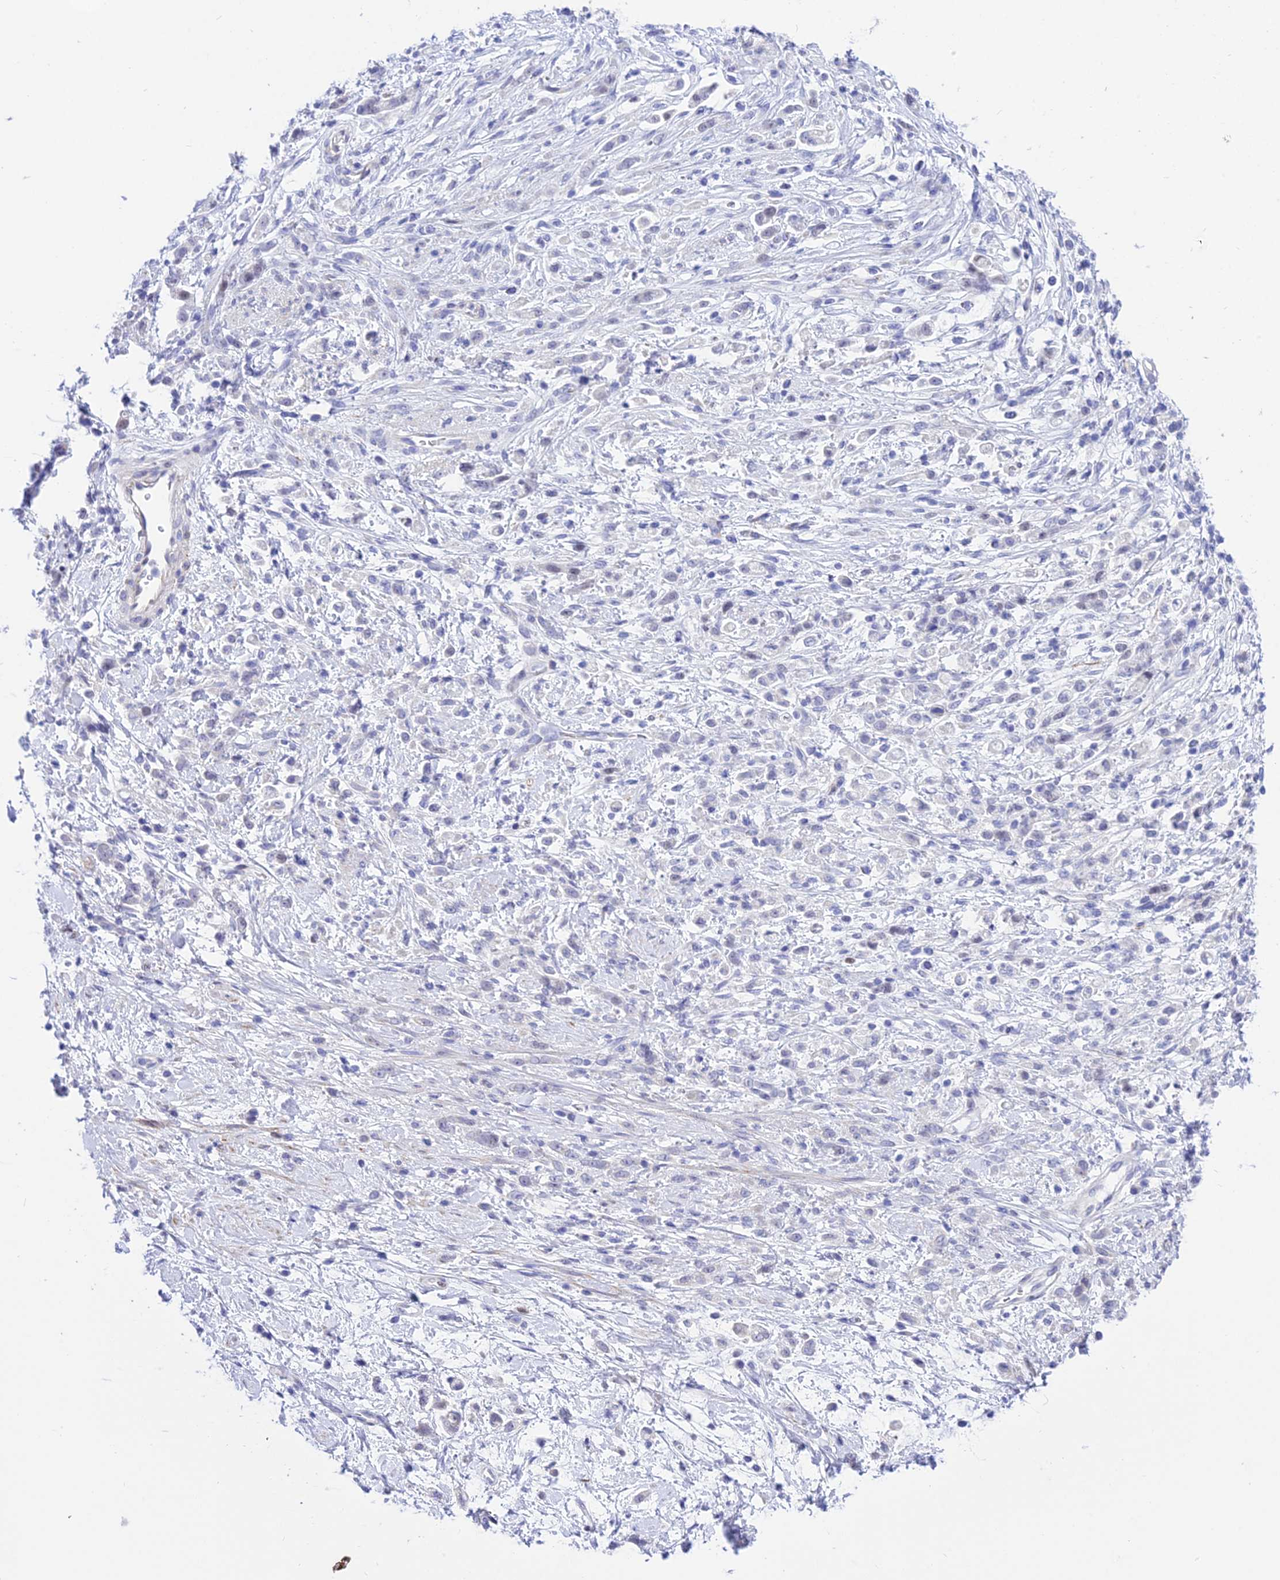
{"staining": {"intensity": "negative", "quantity": "none", "location": "none"}, "tissue": "stomach cancer", "cell_type": "Tumor cells", "image_type": "cancer", "snomed": [{"axis": "morphology", "description": "Adenocarcinoma, NOS"}, {"axis": "topography", "description": "Stomach"}], "caption": "DAB immunohistochemical staining of human stomach cancer displays no significant staining in tumor cells.", "gene": "DEFB107A", "patient": {"sex": "female", "age": 60}}